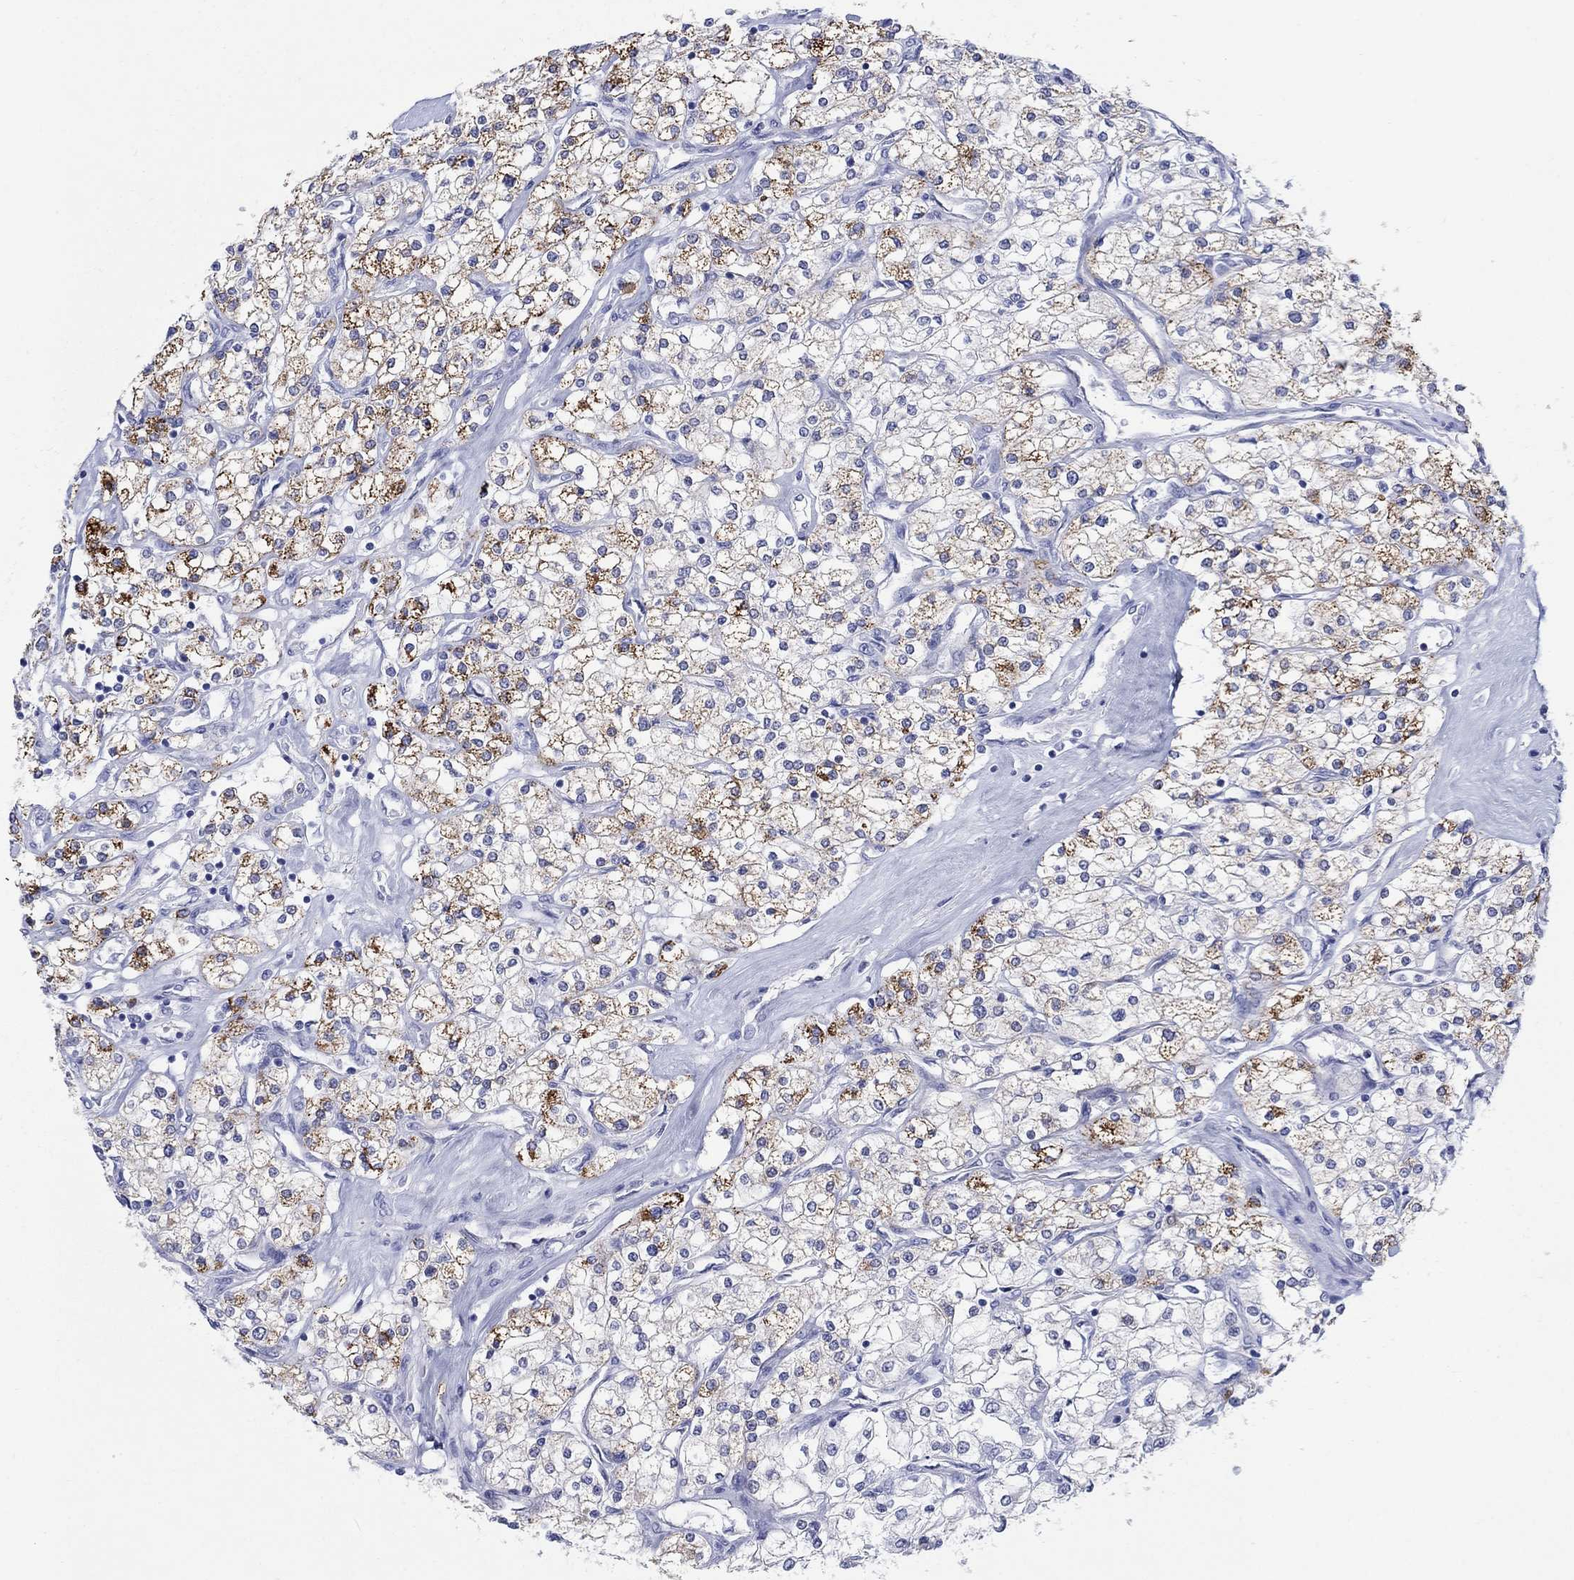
{"staining": {"intensity": "strong", "quantity": "<25%", "location": "cytoplasmic/membranous"}, "tissue": "renal cancer", "cell_type": "Tumor cells", "image_type": "cancer", "snomed": [{"axis": "morphology", "description": "Adenocarcinoma, NOS"}, {"axis": "topography", "description": "Kidney"}], "caption": "Renal adenocarcinoma stained with a protein marker exhibits strong staining in tumor cells.", "gene": "AKR1C2", "patient": {"sex": "male", "age": 80}}